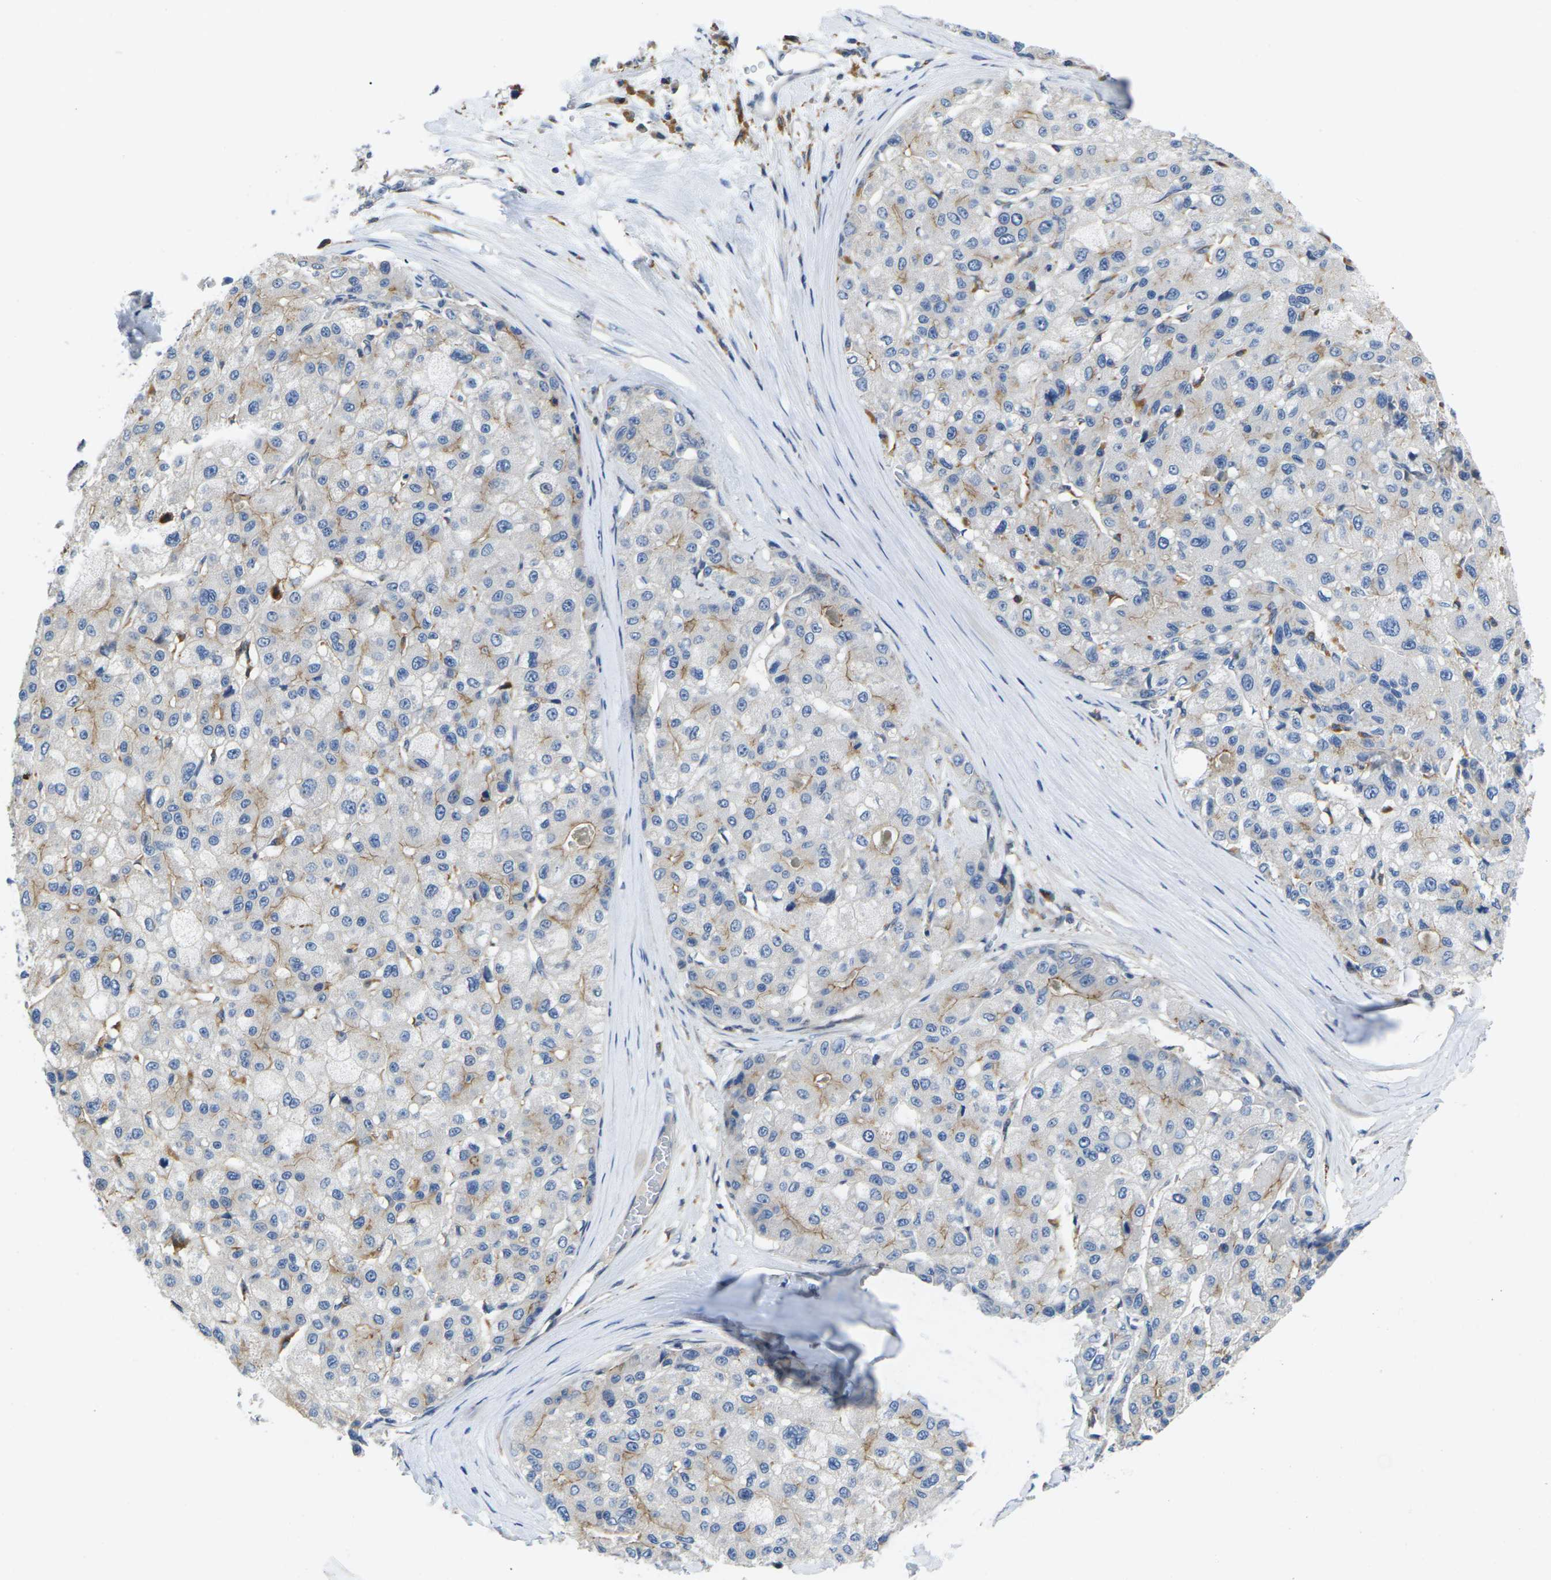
{"staining": {"intensity": "moderate", "quantity": "25%-75%", "location": "cytoplasmic/membranous"}, "tissue": "liver cancer", "cell_type": "Tumor cells", "image_type": "cancer", "snomed": [{"axis": "morphology", "description": "Carcinoma, Hepatocellular, NOS"}, {"axis": "topography", "description": "Liver"}], "caption": "High-magnification brightfield microscopy of liver cancer stained with DAB (brown) and counterstained with hematoxylin (blue). tumor cells exhibit moderate cytoplasmic/membranous staining is identified in about25%-75% of cells.", "gene": "SCNN1A", "patient": {"sex": "male", "age": 80}}